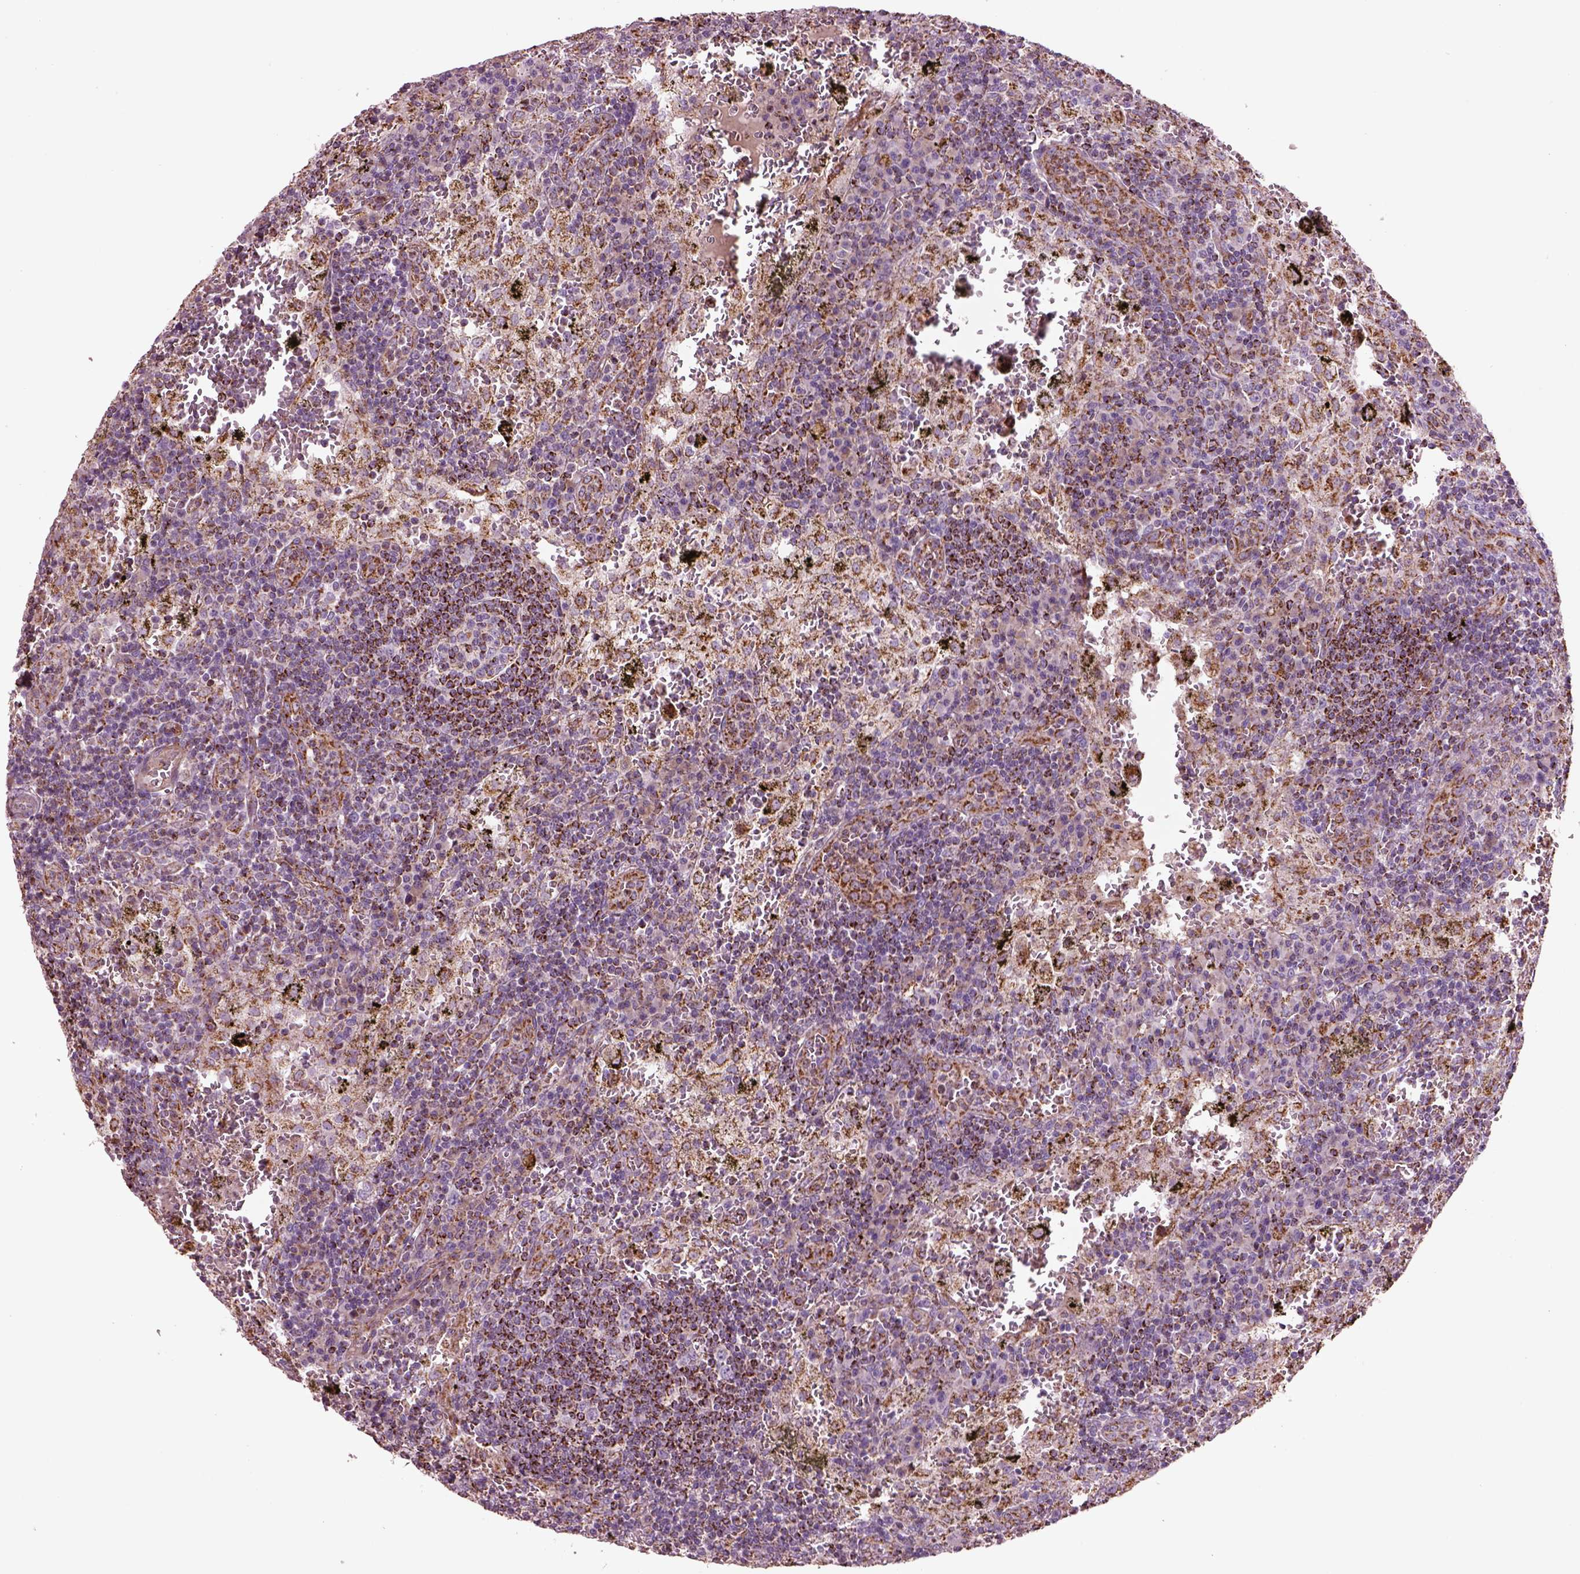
{"staining": {"intensity": "strong", "quantity": "<25%", "location": "cytoplasmic/membranous"}, "tissue": "lymph node", "cell_type": "Germinal center cells", "image_type": "normal", "snomed": [{"axis": "morphology", "description": "Normal tissue, NOS"}, {"axis": "topography", "description": "Lymph node"}], "caption": "Immunohistochemical staining of unremarkable lymph node displays medium levels of strong cytoplasmic/membranous positivity in about <25% of germinal center cells.", "gene": "SLC25A24", "patient": {"sex": "male", "age": 62}}